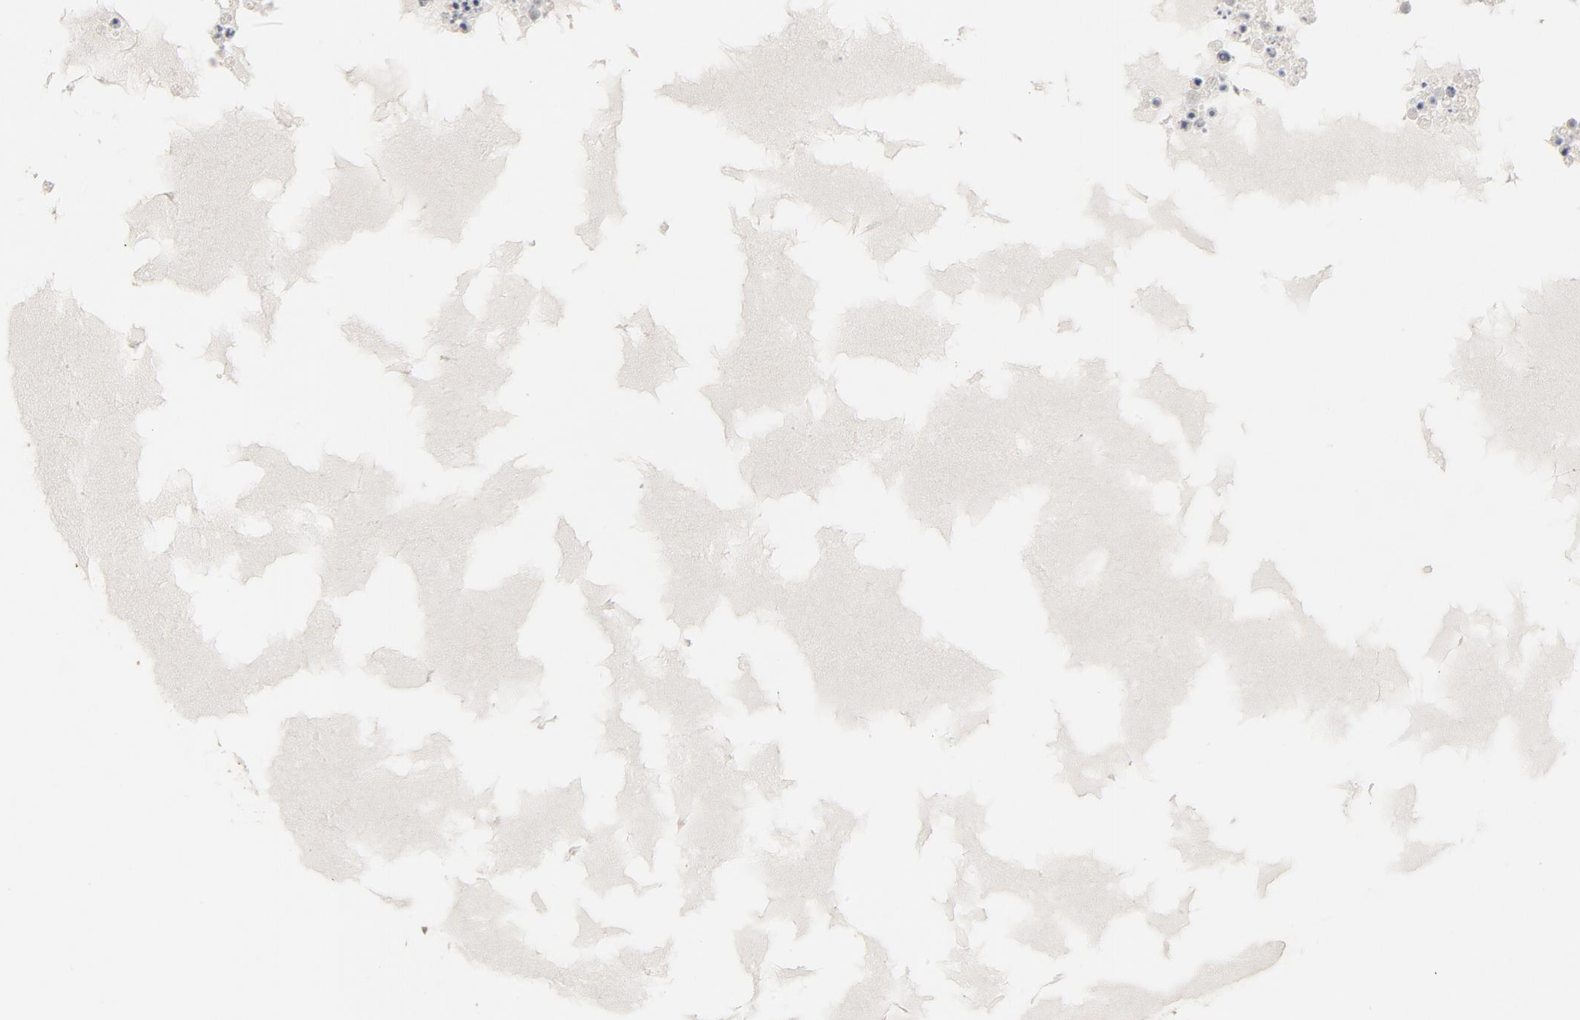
{"staining": {"intensity": "strong", "quantity": ">75%", "location": "cytoplasmic/membranous"}, "tissue": "ovary", "cell_type": "Ovarian stroma cells", "image_type": "normal", "snomed": [{"axis": "morphology", "description": "Normal tissue, NOS"}, {"axis": "topography", "description": "Ovary"}], "caption": "Ovarian stroma cells display strong cytoplasmic/membranous expression in about >75% of cells in unremarkable ovary.", "gene": "GNG2", "patient": {"sex": "female", "age": 35}}